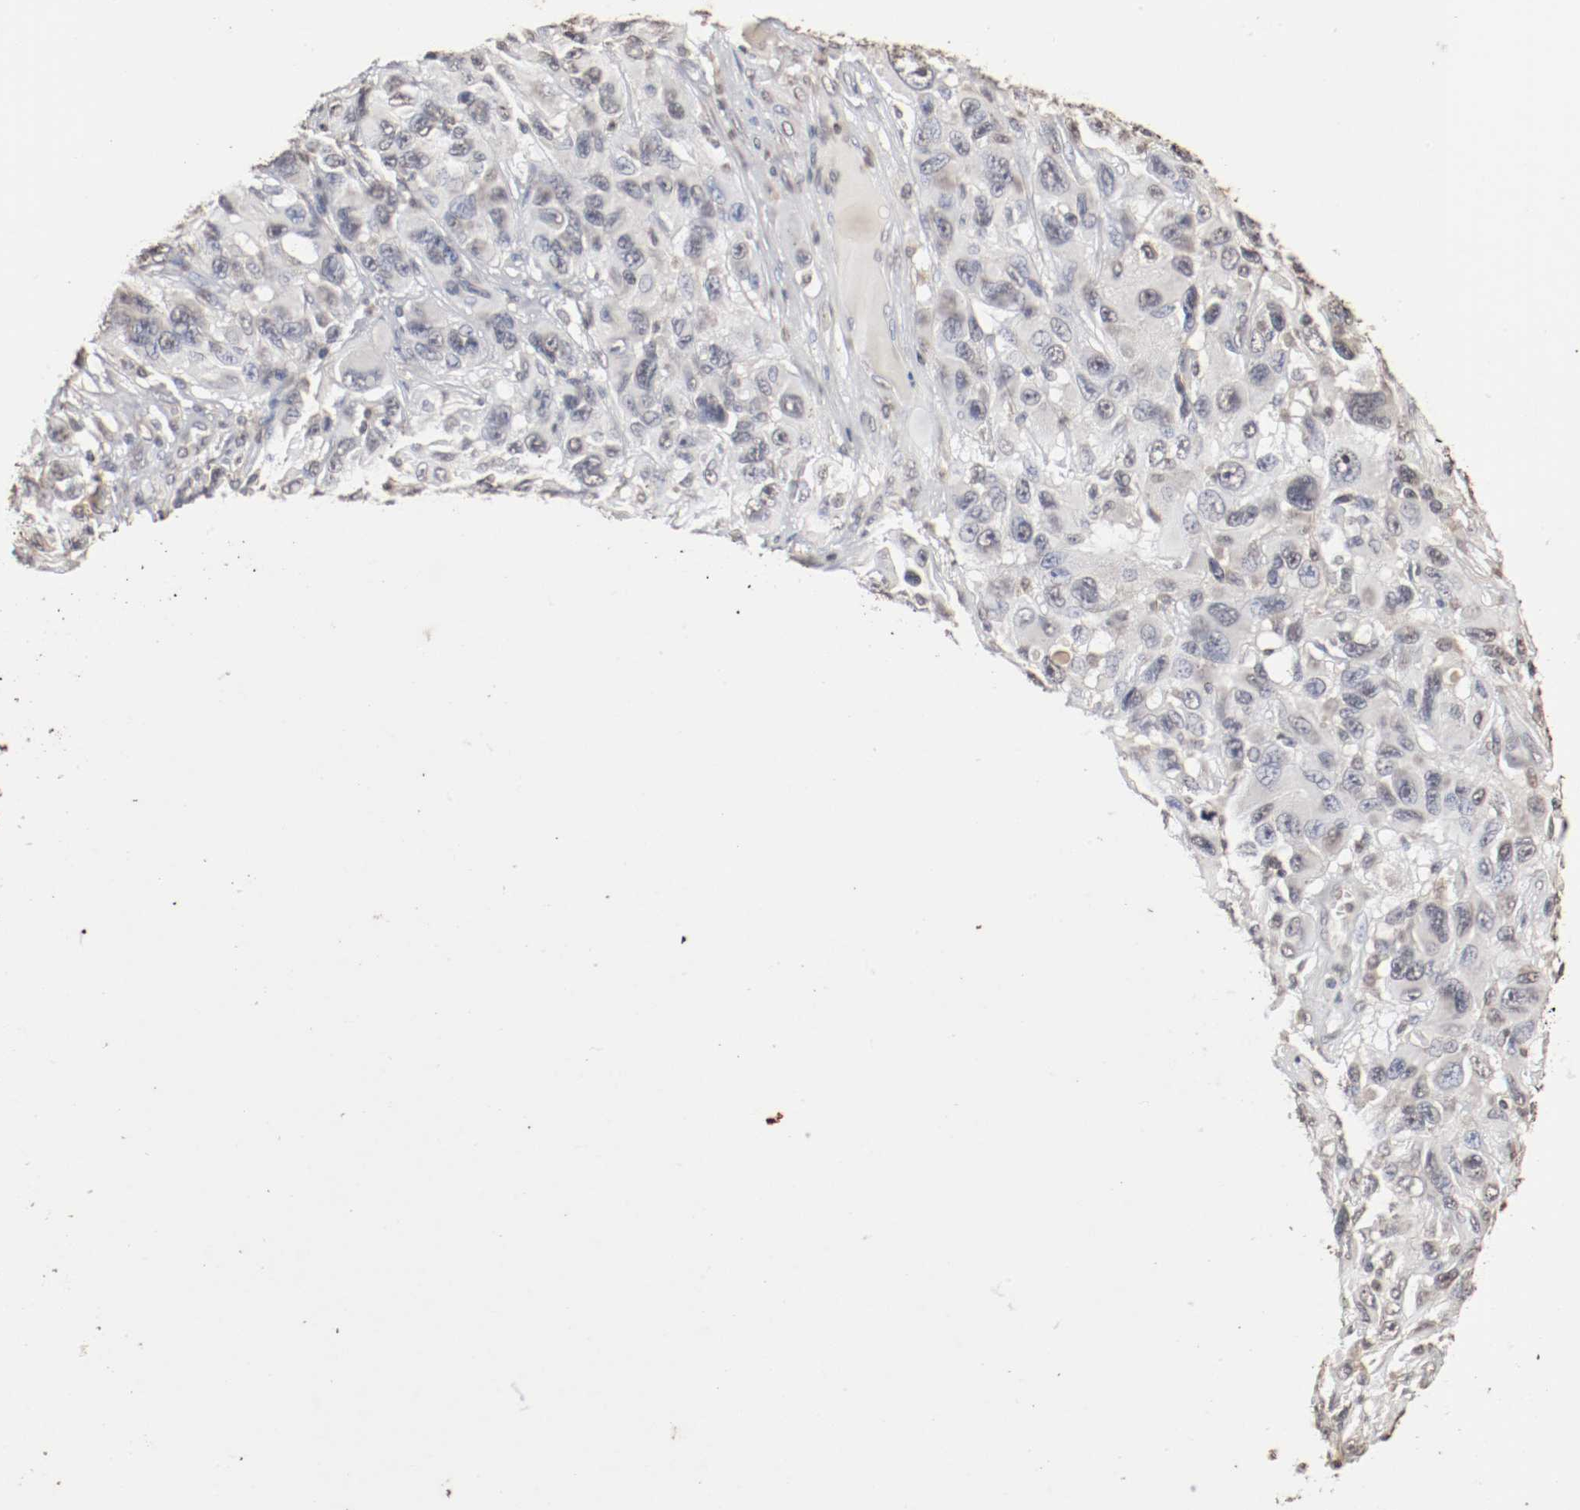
{"staining": {"intensity": "weak", "quantity": "<25%", "location": "cytoplasmic/membranous,nuclear"}, "tissue": "melanoma", "cell_type": "Tumor cells", "image_type": "cancer", "snomed": [{"axis": "morphology", "description": "Malignant melanoma, NOS"}, {"axis": "topography", "description": "Skin"}], "caption": "Protein analysis of malignant melanoma exhibits no significant positivity in tumor cells. (DAB (3,3'-diaminobenzidine) IHC, high magnification).", "gene": "WASL", "patient": {"sex": "male", "age": 53}}